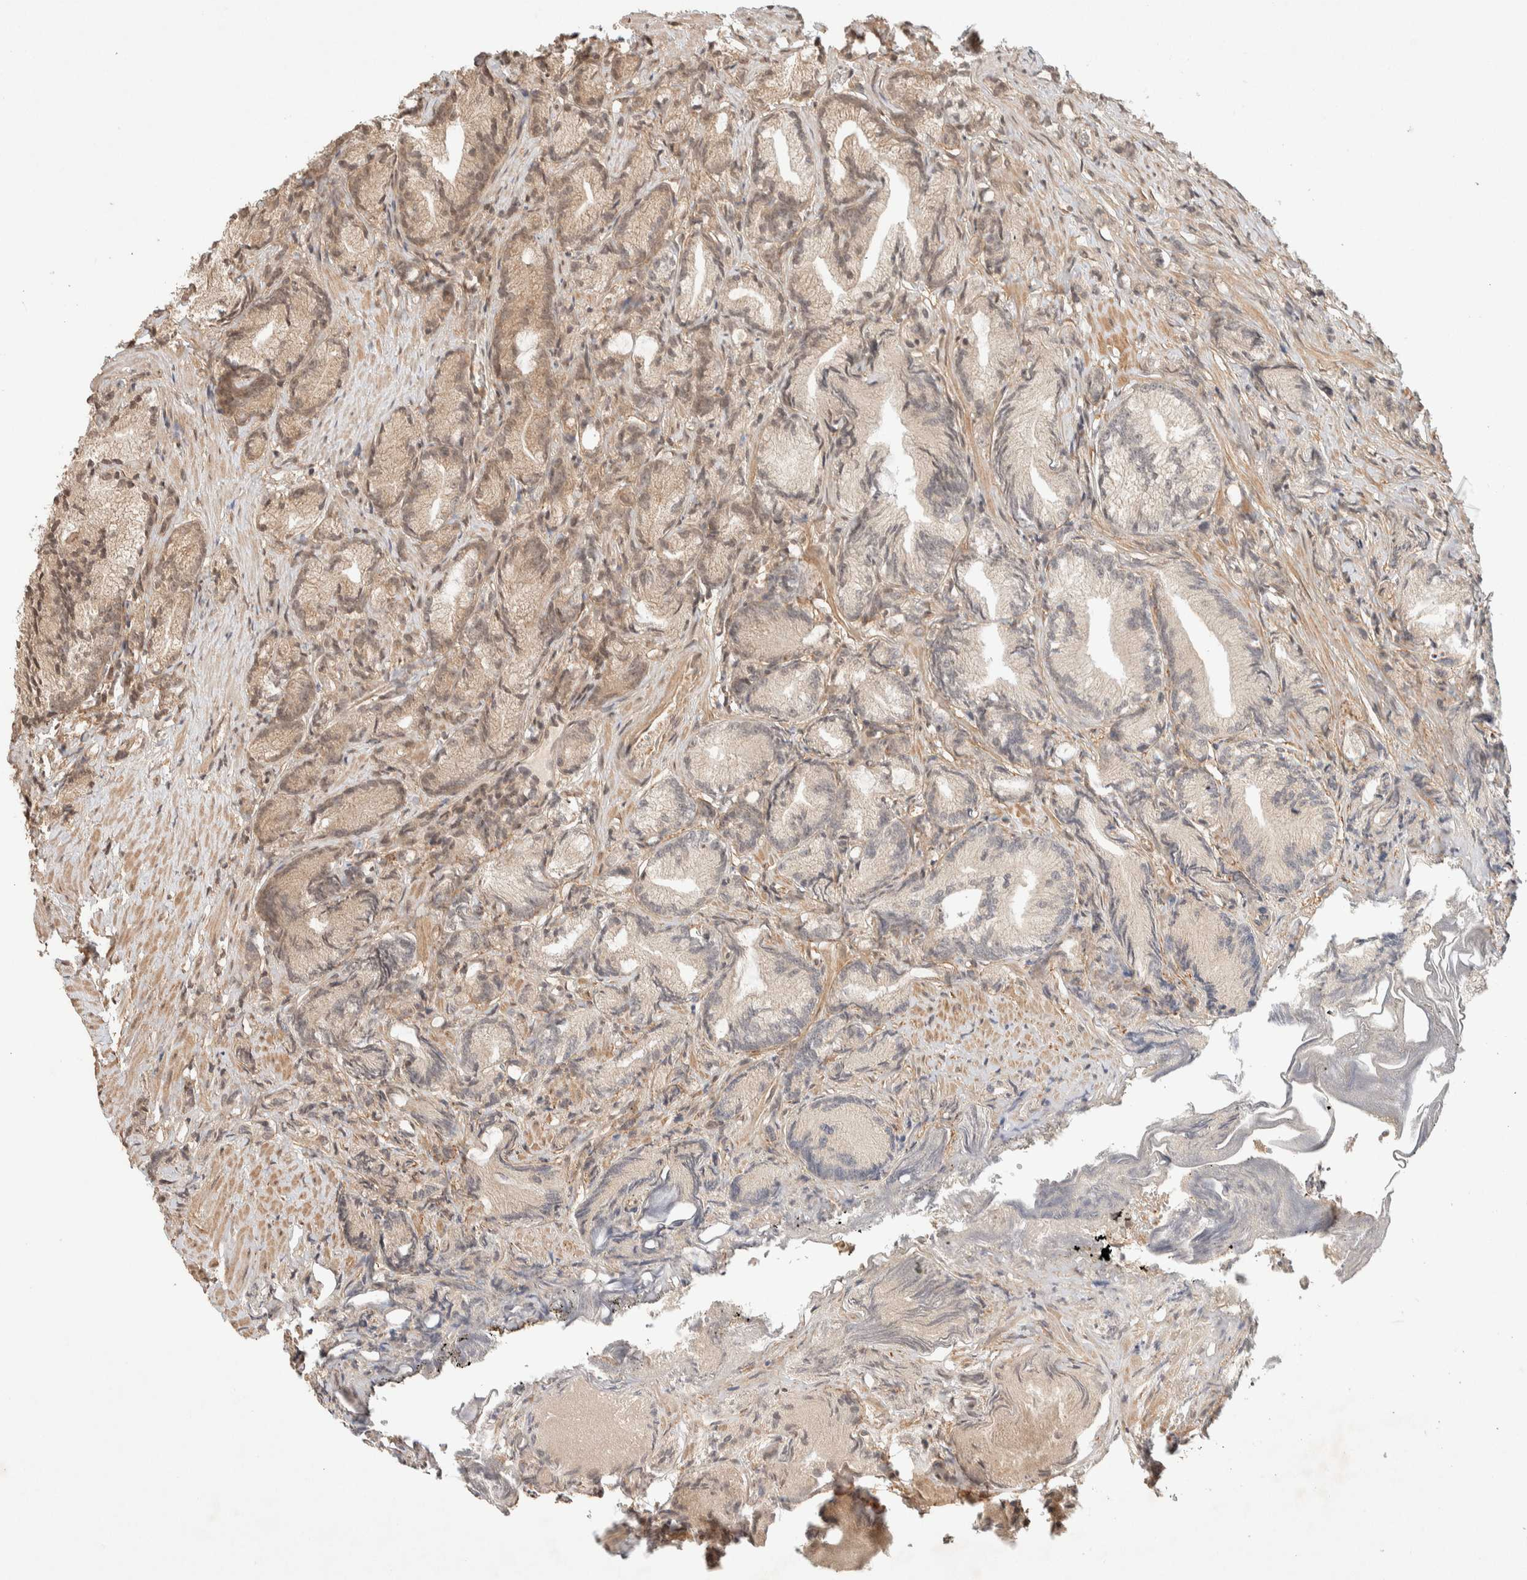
{"staining": {"intensity": "weak", "quantity": "<25%", "location": "cytoplasmic/membranous"}, "tissue": "prostate cancer", "cell_type": "Tumor cells", "image_type": "cancer", "snomed": [{"axis": "morphology", "description": "Adenocarcinoma, Low grade"}, {"axis": "topography", "description": "Prostate"}], "caption": "Protein analysis of prostate cancer (adenocarcinoma (low-grade)) exhibits no significant staining in tumor cells.", "gene": "THRA", "patient": {"sex": "male", "age": 89}}